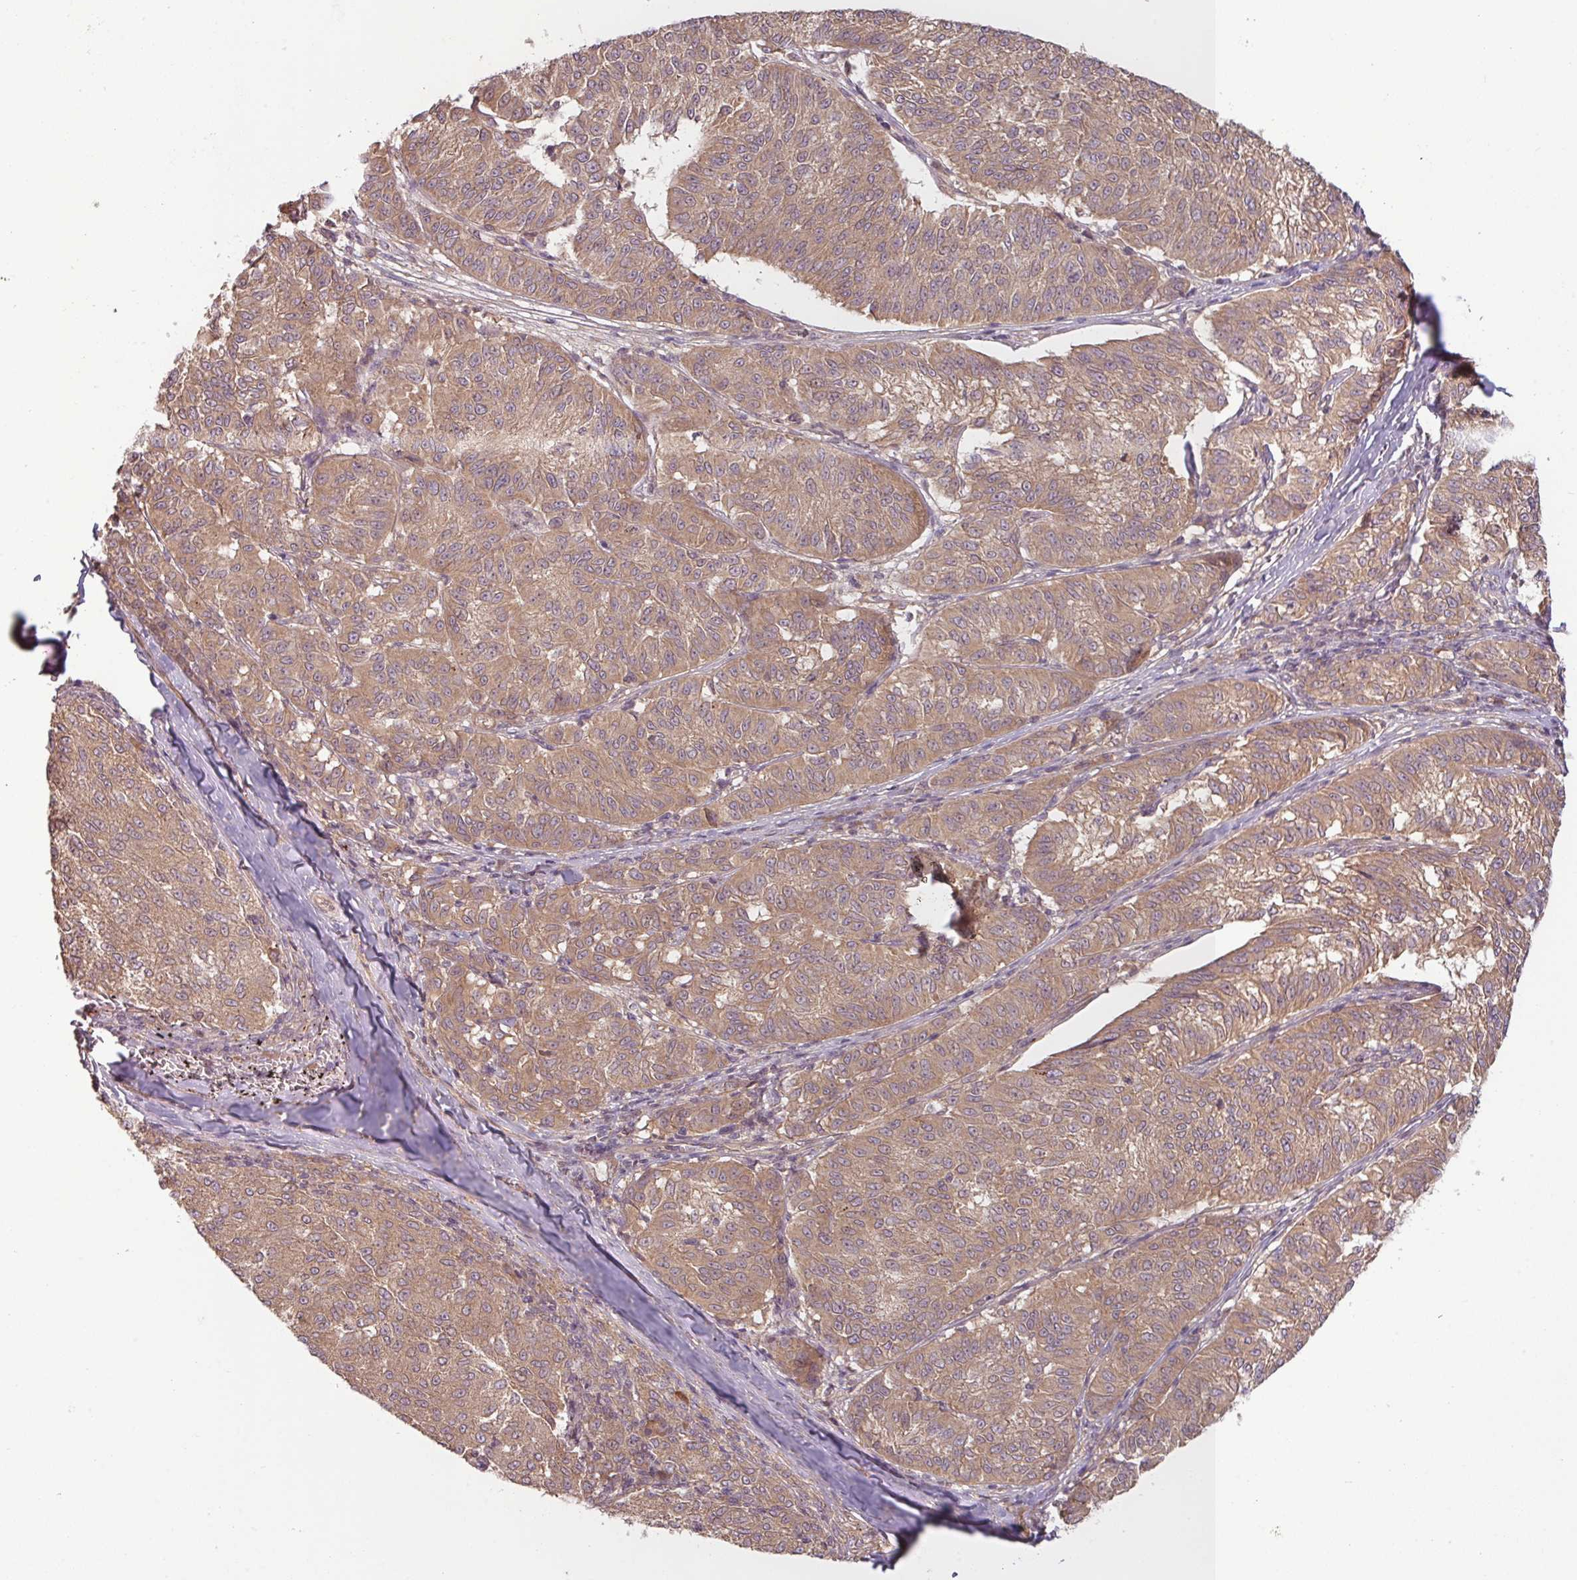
{"staining": {"intensity": "weak", "quantity": ">75%", "location": "cytoplasmic/membranous"}, "tissue": "melanoma", "cell_type": "Tumor cells", "image_type": "cancer", "snomed": [{"axis": "morphology", "description": "Malignant melanoma, NOS"}, {"axis": "topography", "description": "Skin"}], "caption": "This histopathology image exhibits melanoma stained with immunohistochemistry to label a protein in brown. The cytoplasmic/membranous of tumor cells show weak positivity for the protein. Nuclei are counter-stained blue.", "gene": "RNF31", "patient": {"sex": "female", "age": 72}}